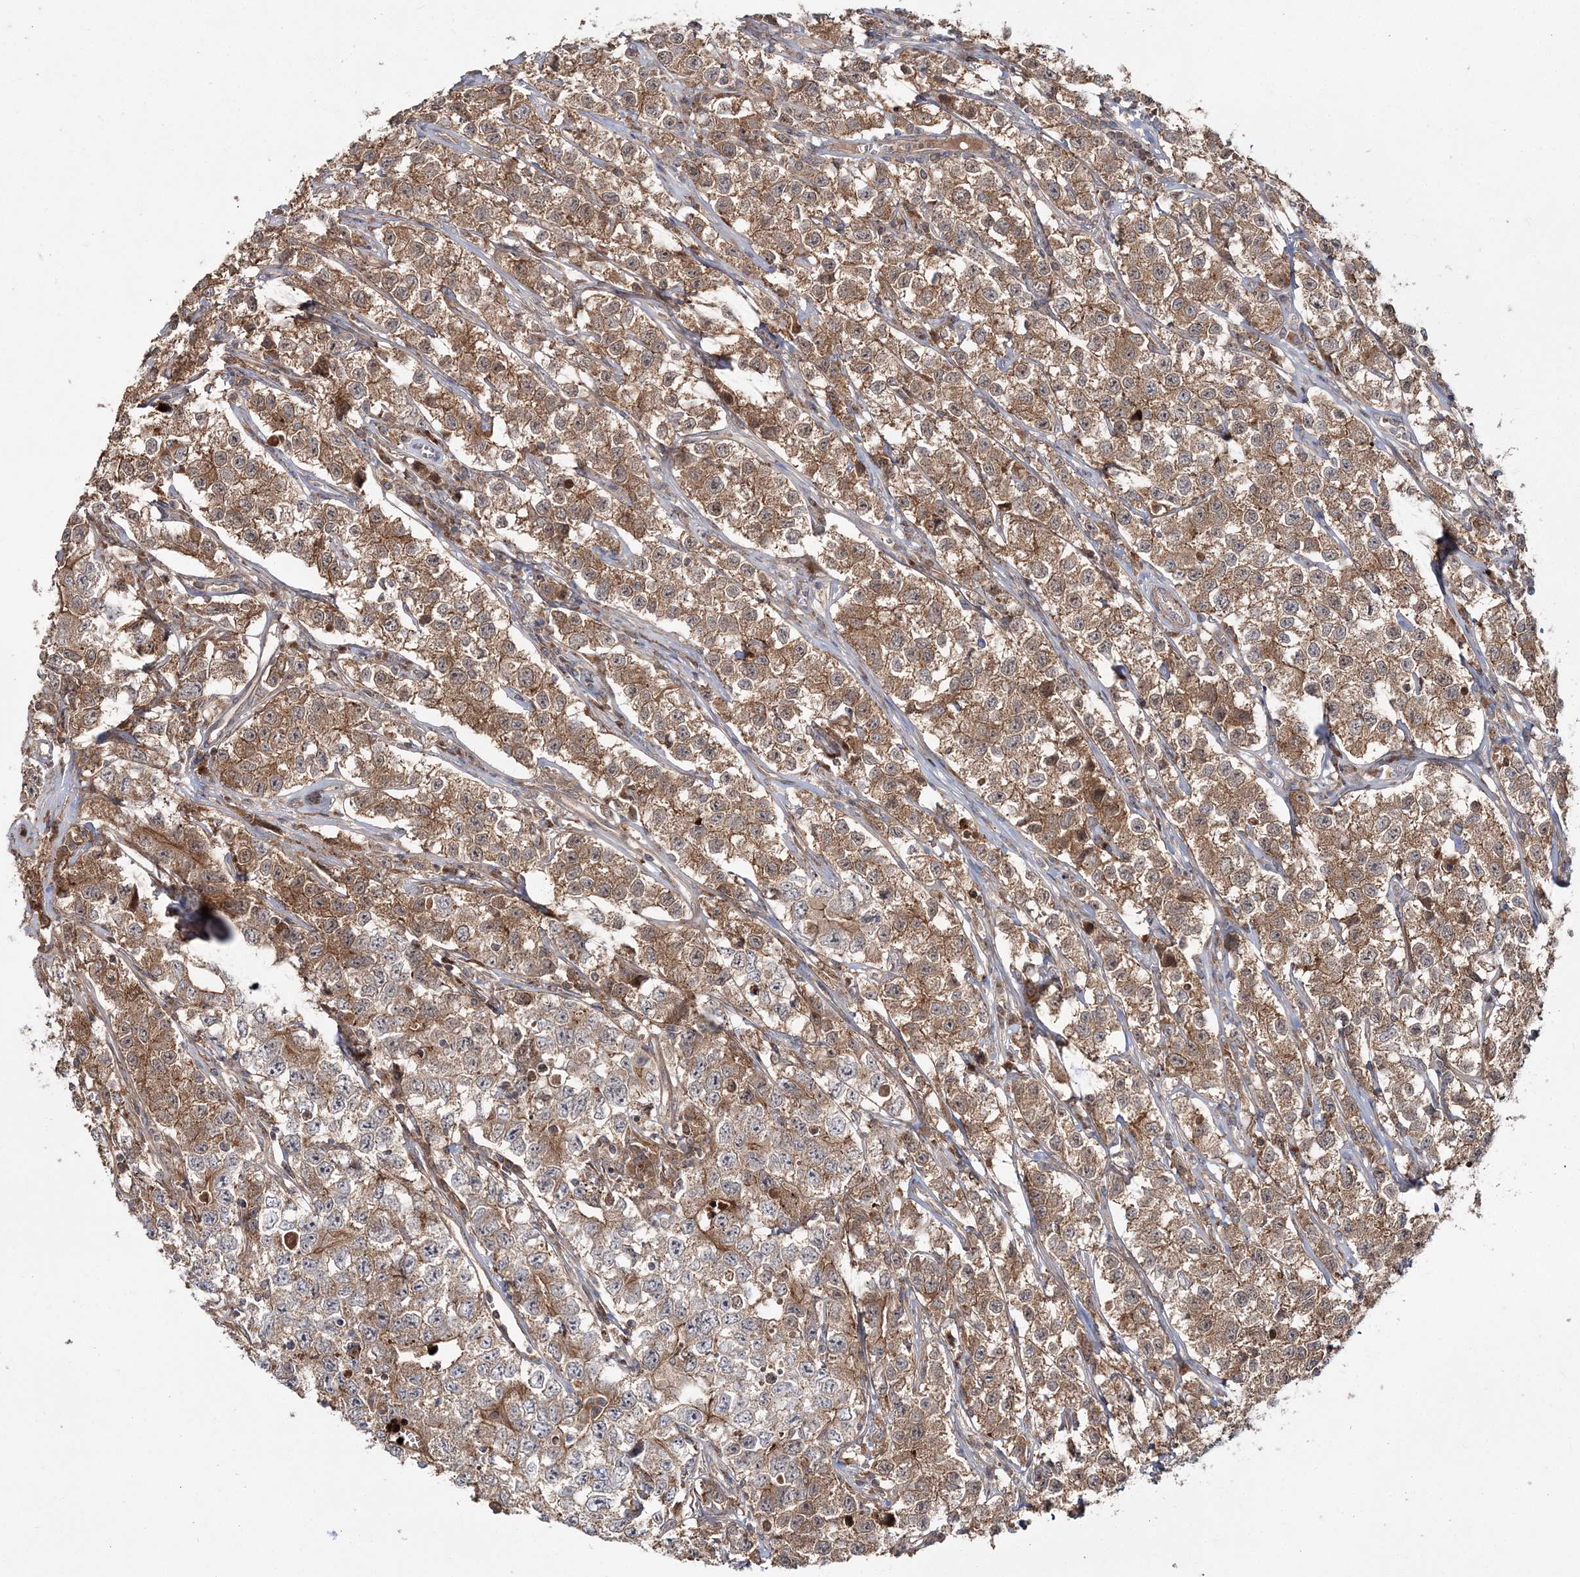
{"staining": {"intensity": "moderate", "quantity": ">75%", "location": "cytoplasmic/membranous"}, "tissue": "testis cancer", "cell_type": "Tumor cells", "image_type": "cancer", "snomed": [{"axis": "morphology", "description": "Seminoma, NOS"}, {"axis": "morphology", "description": "Carcinoma, Embryonal, NOS"}, {"axis": "topography", "description": "Testis"}], "caption": "Immunohistochemical staining of testis cancer (seminoma) exhibits medium levels of moderate cytoplasmic/membranous expression in about >75% of tumor cells. (DAB (3,3'-diaminobenzidine) IHC with brightfield microscopy, high magnification).", "gene": "MOCS2", "patient": {"sex": "male", "age": 43}}